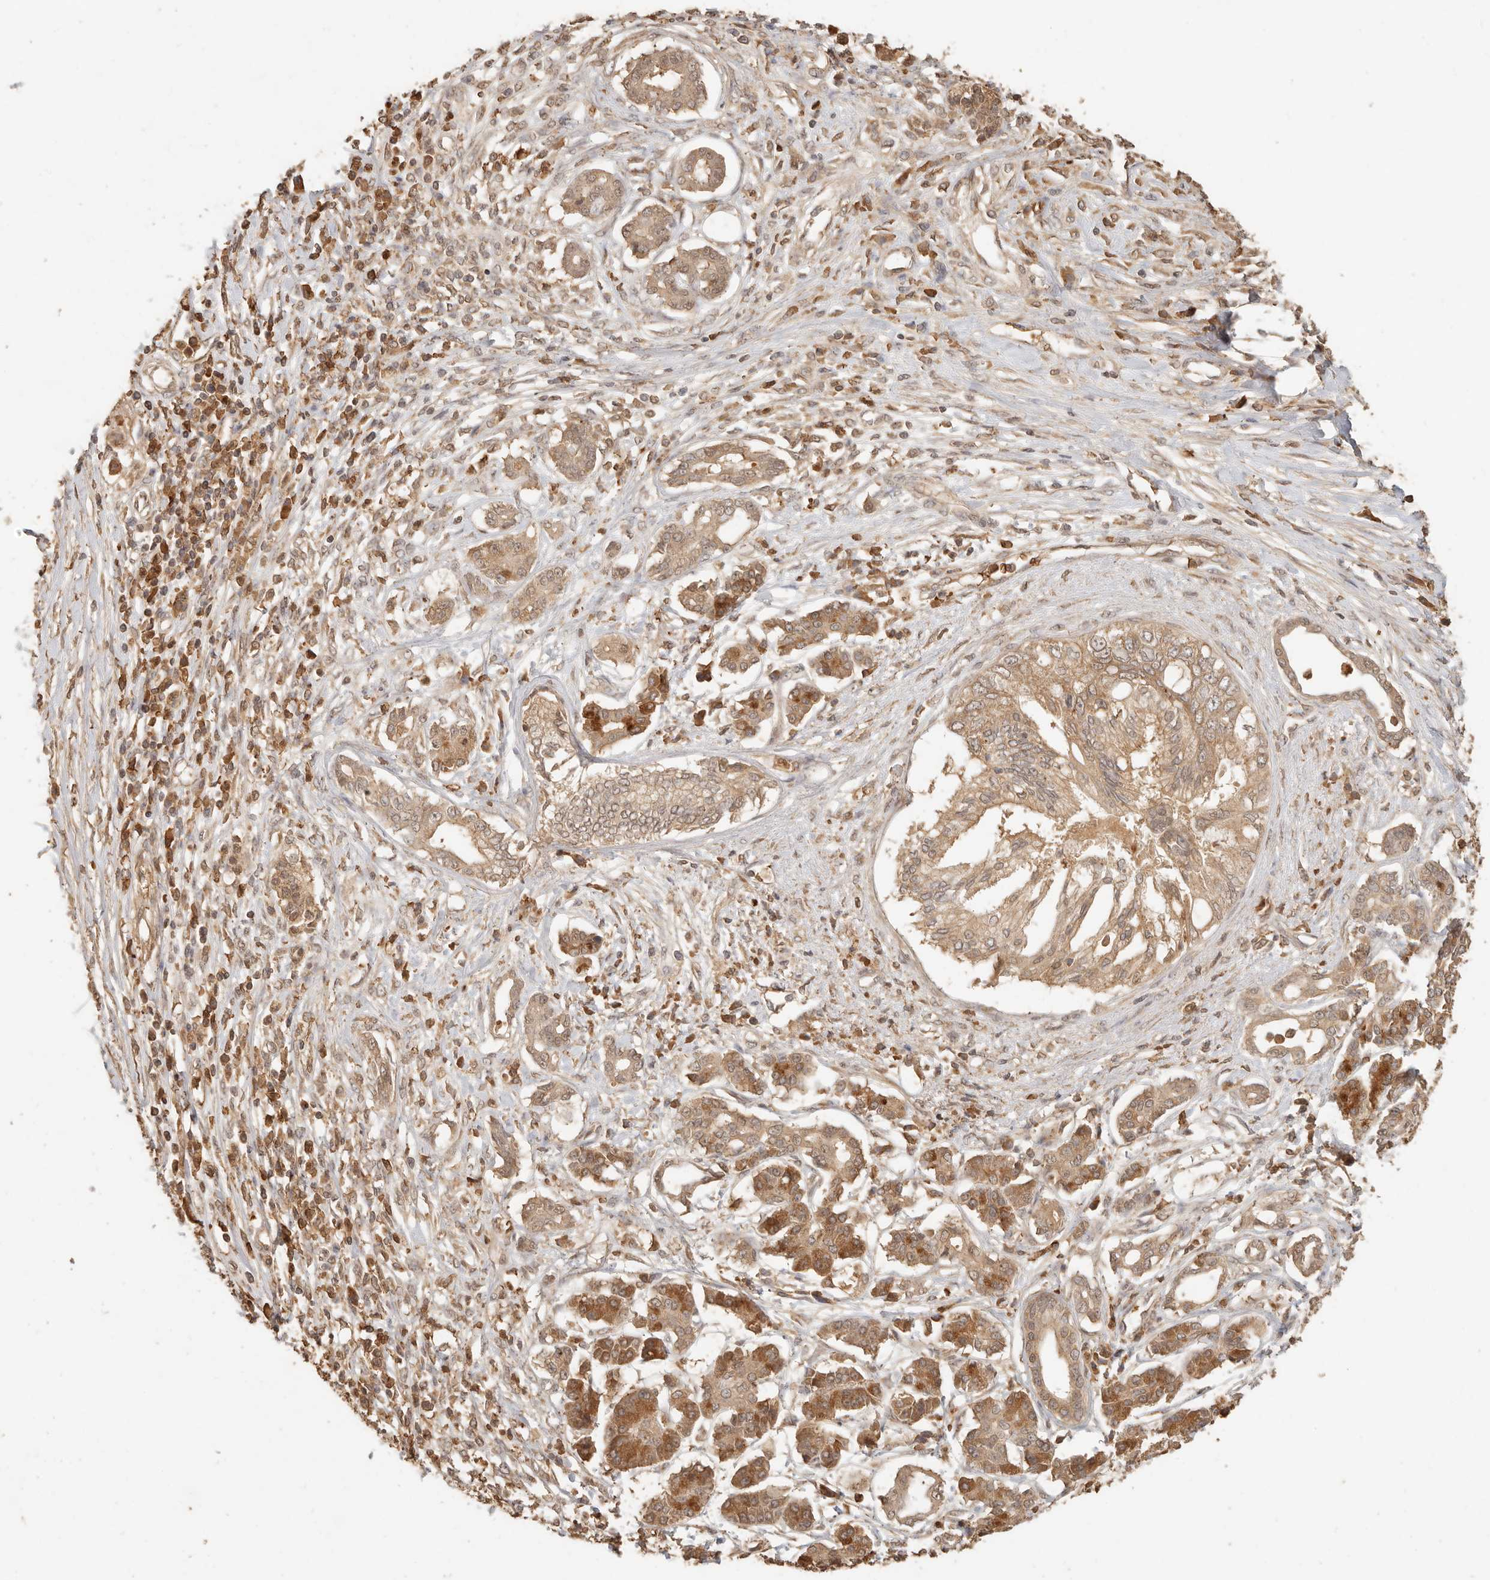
{"staining": {"intensity": "moderate", "quantity": ">75%", "location": "cytoplasmic/membranous"}, "tissue": "pancreatic cancer", "cell_type": "Tumor cells", "image_type": "cancer", "snomed": [{"axis": "morphology", "description": "Adenocarcinoma, NOS"}, {"axis": "topography", "description": "Pancreas"}], "caption": "This is an image of IHC staining of pancreatic cancer (adenocarcinoma), which shows moderate positivity in the cytoplasmic/membranous of tumor cells.", "gene": "INTS11", "patient": {"sex": "female", "age": 56}}